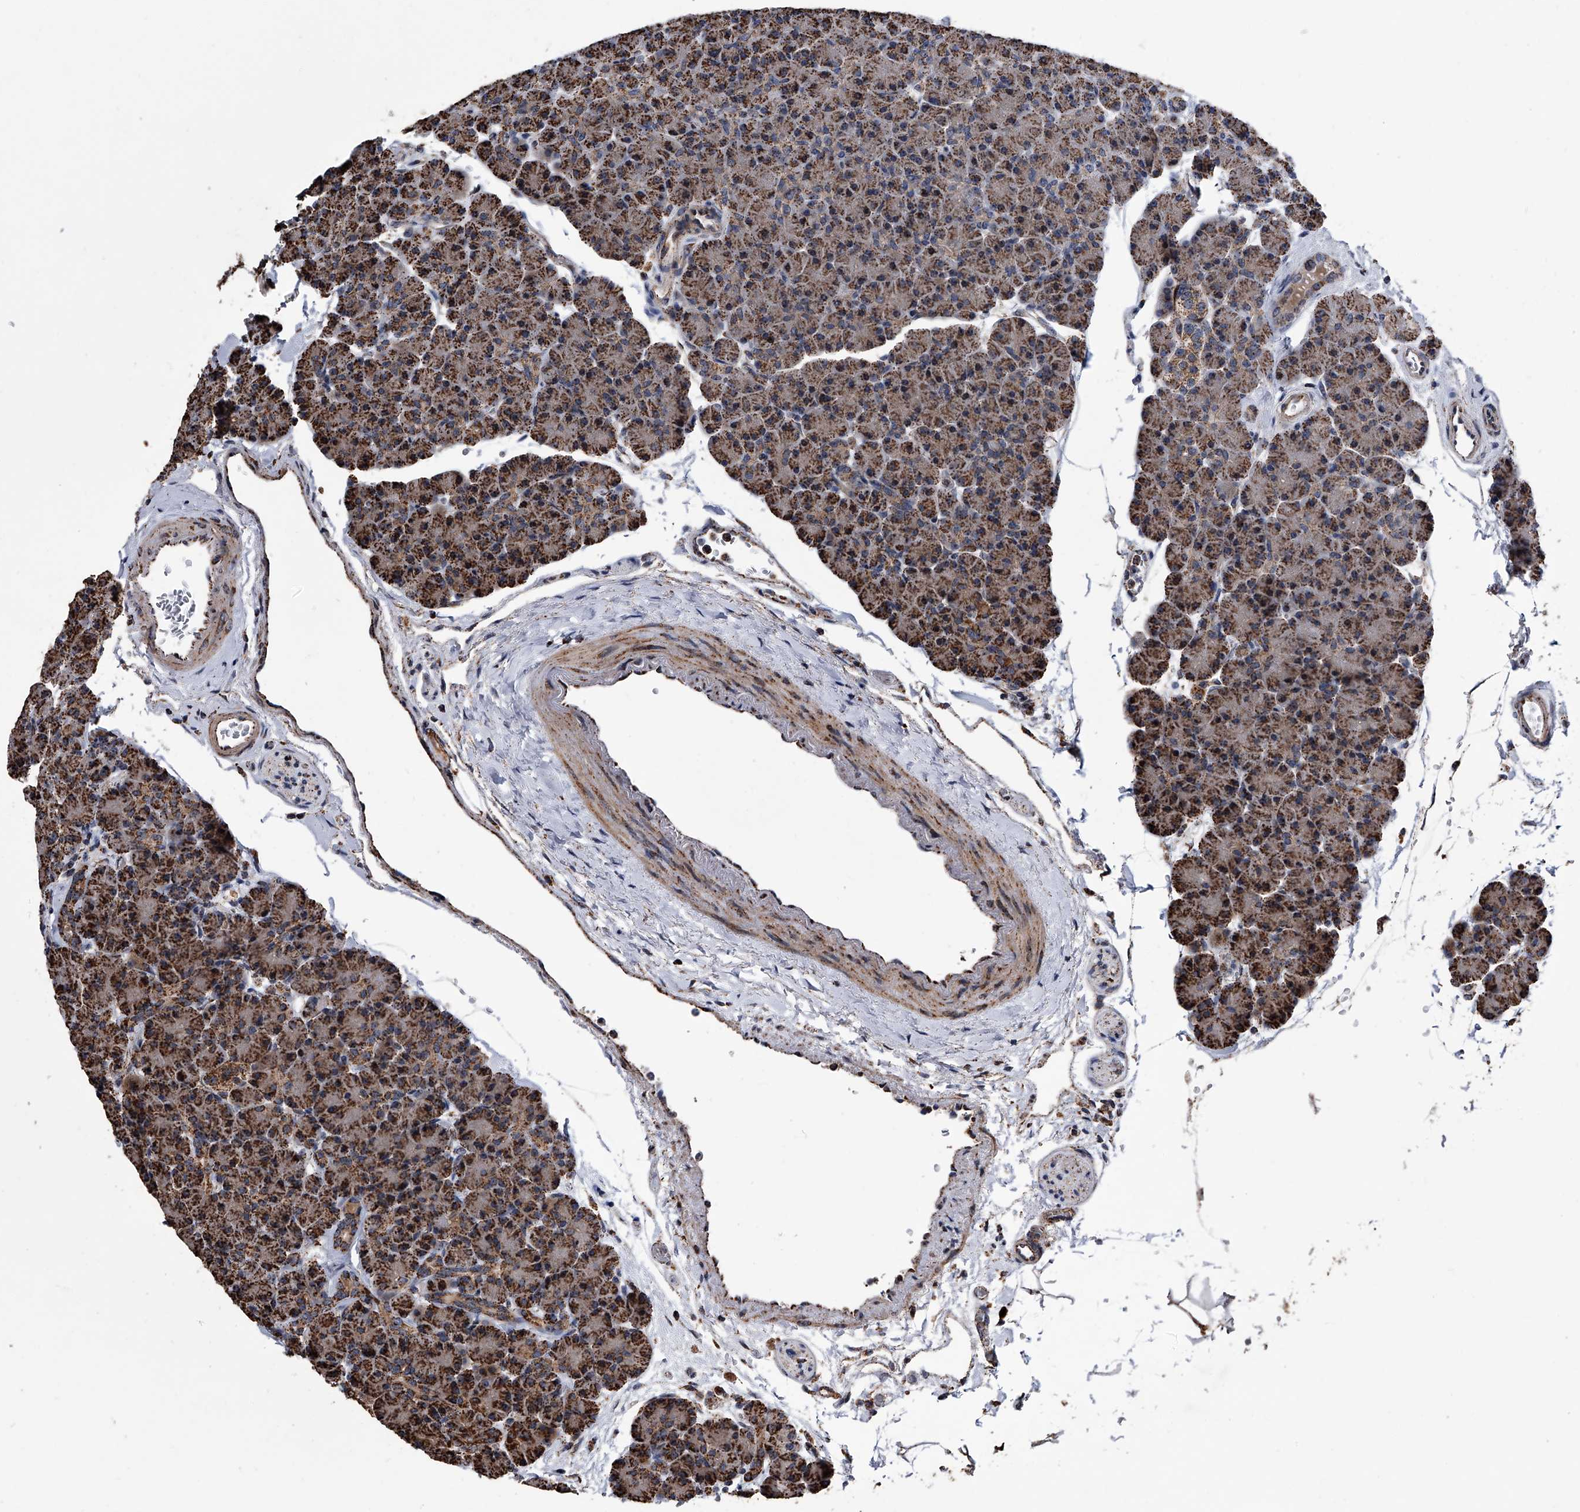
{"staining": {"intensity": "moderate", "quantity": "25%-75%", "location": "cytoplasmic/membranous"}, "tissue": "pancreas", "cell_type": "Exocrine glandular cells", "image_type": "normal", "snomed": [{"axis": "morphology", "description": "Normal tissue, NOS"}, {"axis": "topography", "description": "Pancreas"}], "caption": "Immunohistochemical staining of unremarkable pancreas demonstrates moderate cytoplasmic/membranous protein expression in about 25%-75% of exocrine glandular cells.", "gene": "SMPDL3A", "patient": {"sex": "female", "age": 43}}